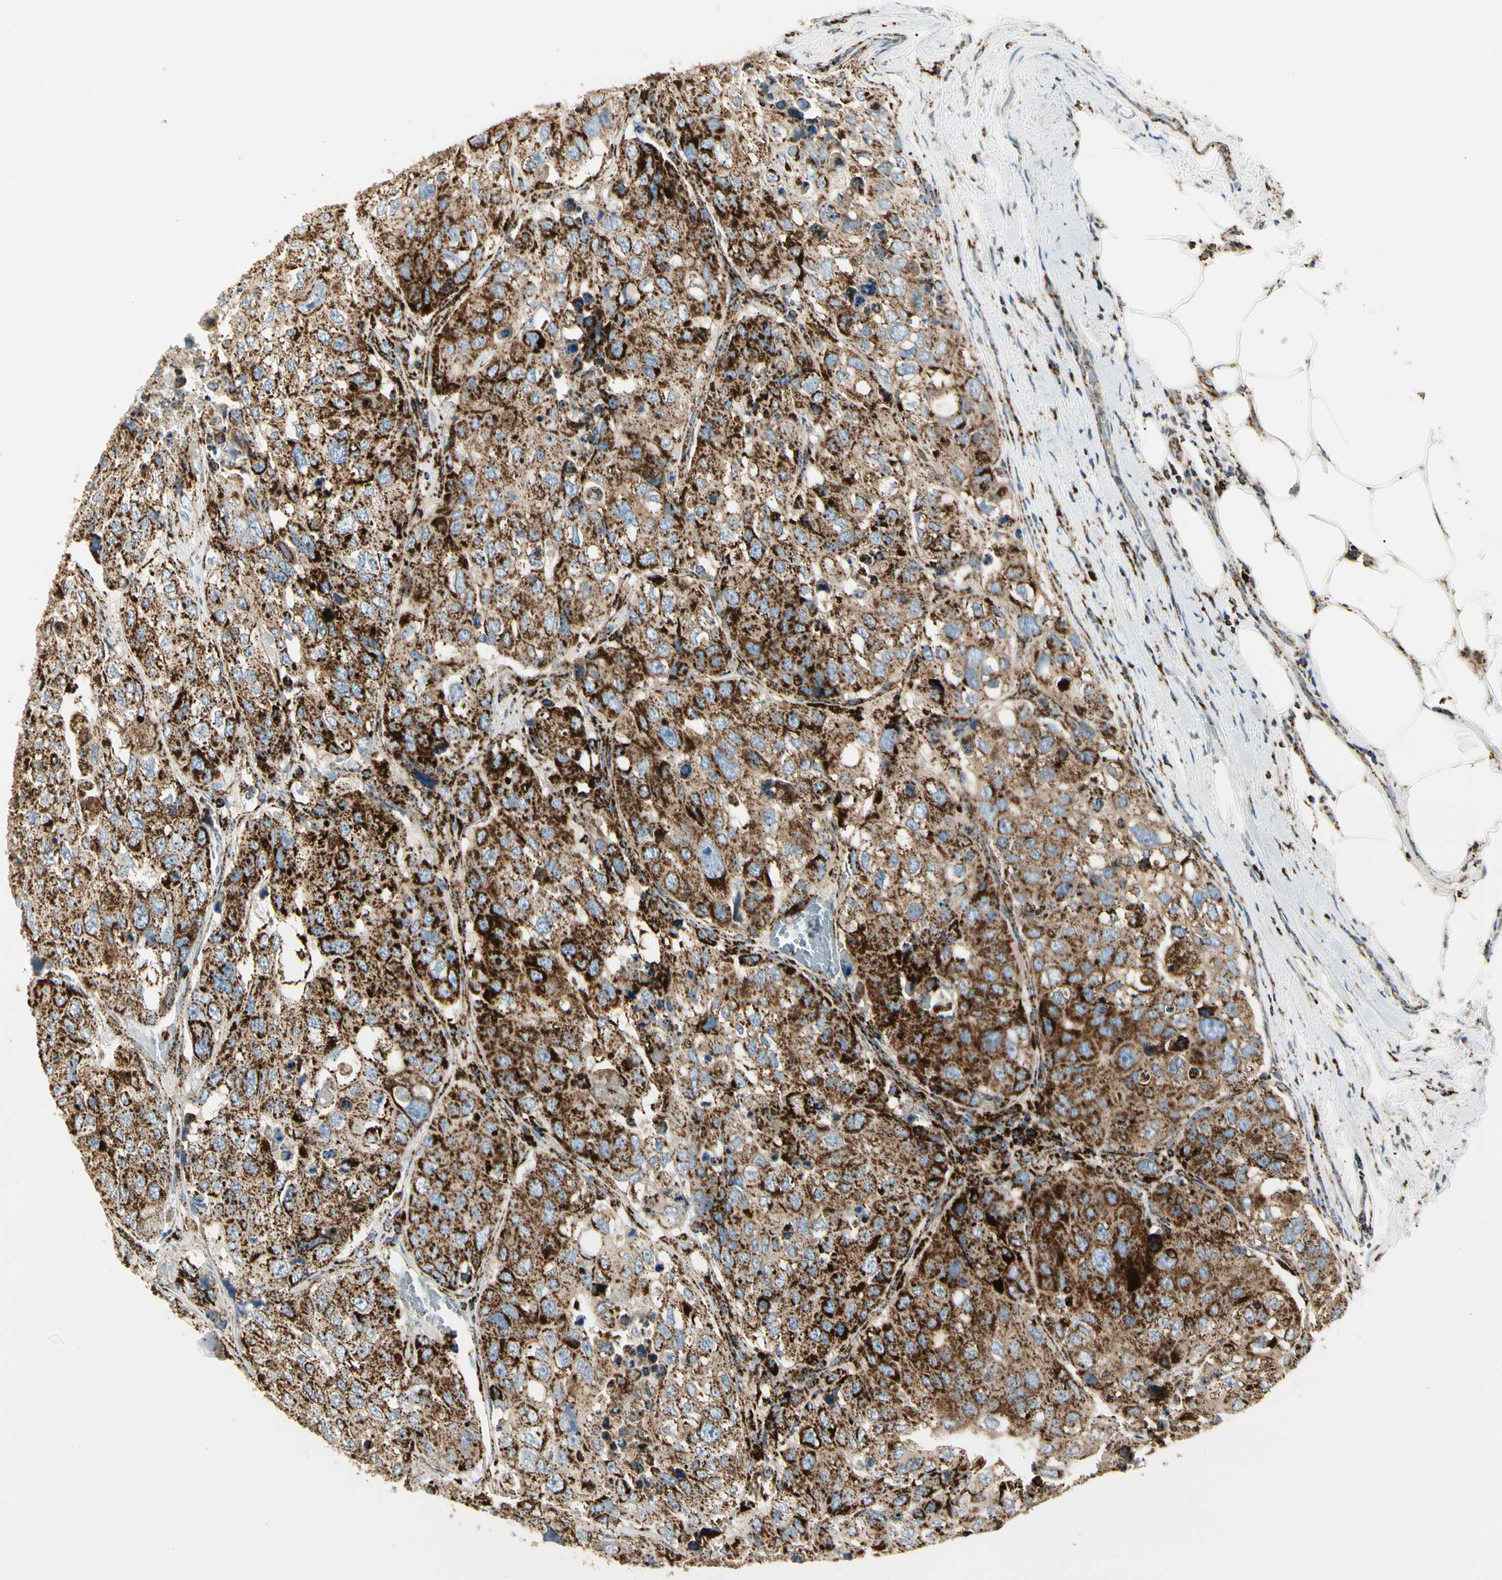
{"staining": {"intensity": "strong", "quantity": ">75%", "location": "cytoplasmic/membranous"}, "tissue": "urothelial cancer", "cell_type": "Tumor cells", "image_type": "cancer", "snomed": [{"axis": "morphology", "description": "Urothelial carcinoma, High grade"}, {"axis": "topography", "description": "Lymph node"}, {"axis": "topography", "description": "Urinary bladder"}], "caption": "The micrograph displays a brown stain indicating the presence of a protein in the cytoplasmic/membranous of tumor cells in urothelial cancer.", "gene": "ME2", "patient": {"sex": "male", "age": 51}}